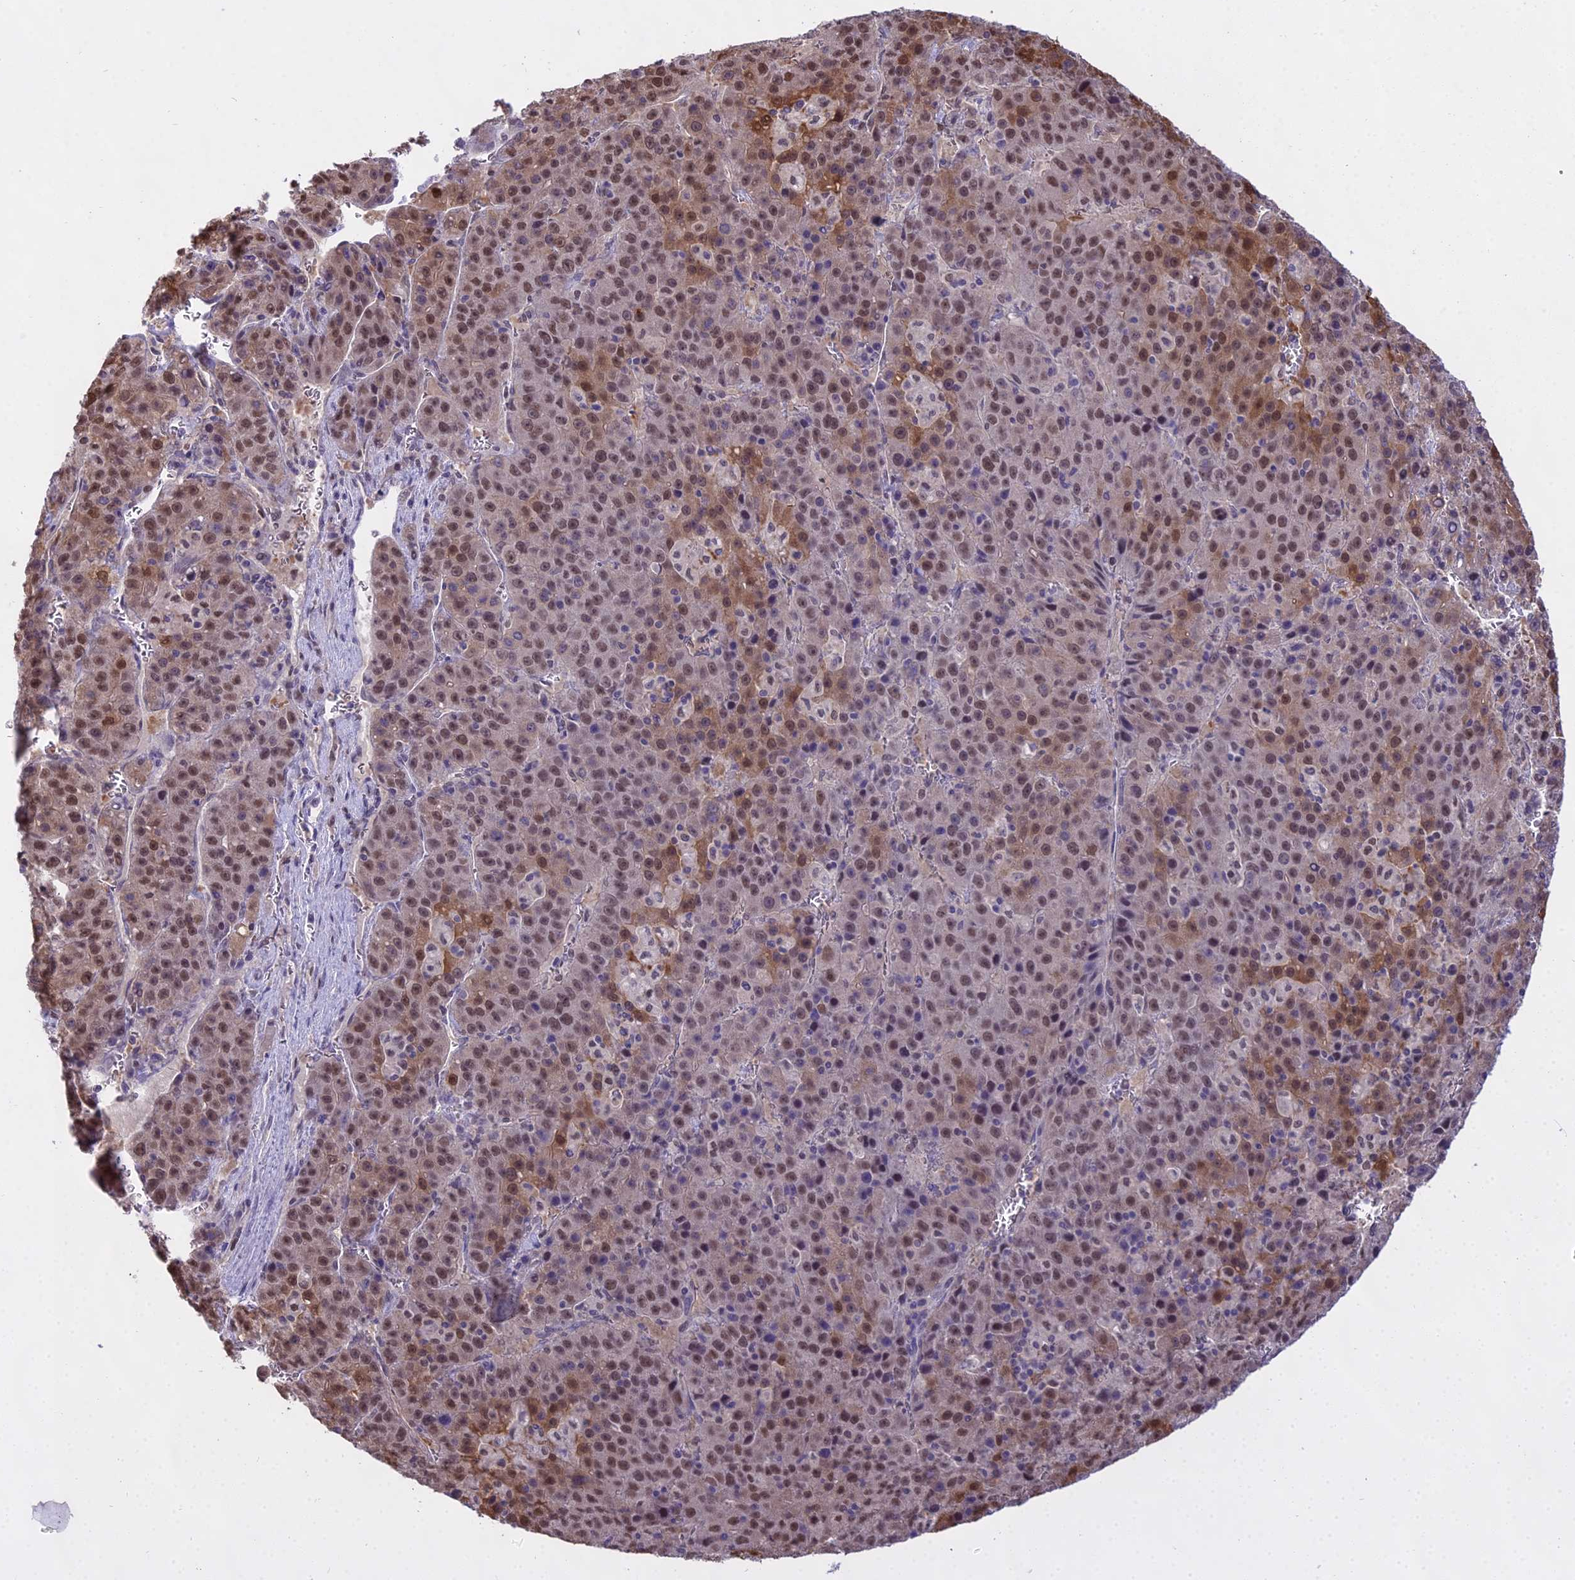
{"staining": {"intensity": "moderate", "quantity": ">75%", "location": "cytoplasmic/membranous,nuclear"}, "tissue": "liver cancer", "cell_type": "Tumor cells", "image_type": "cancer", "snomed": [{"axis": "morphology", "description": "Carcinoma, Hepatocellular, NOS"}, {"axis": "topography", "description": "Liver"}], "caption": "Human liver cancer stained with a brown dye demonstrates moderate cytoplasmic/membranous and nuclear positive expression in approximately >75% of tumor cells.", "gene": "MAT2A", "patient": {"sex": "female", "age": 53}}